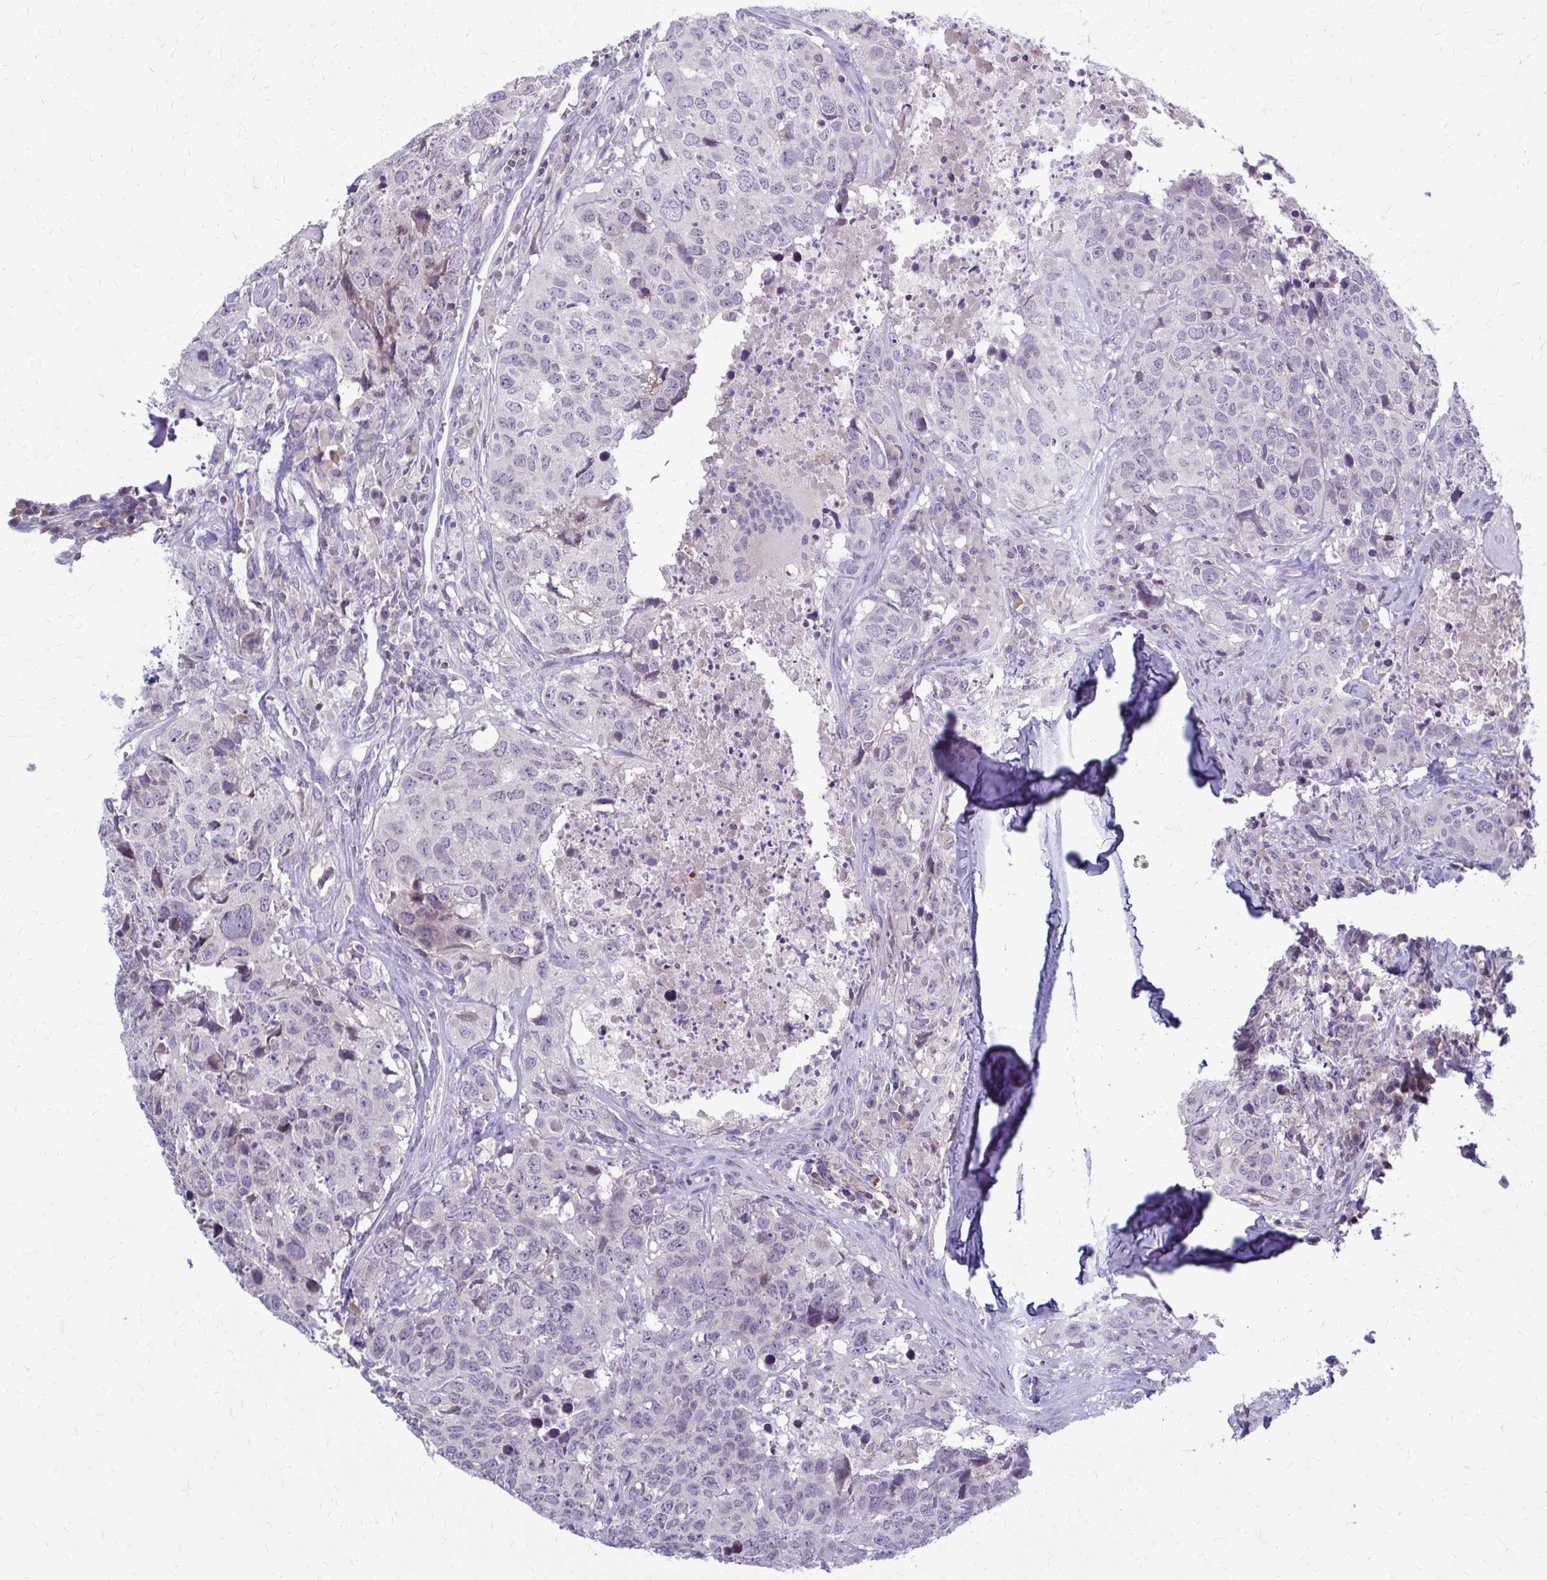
{"staining": {"intensity": "negative", "quantity": "none", "location": "none"}, "tissue": "head and neck cancer", "cell_type": "Tumor cells", "image_type": "cancer", "snomed": [{"axis": "morphology", "description": "Normal tissue, NOS"}, {"axis": "morphology", "description": "Squamous cell carcinoma, NOS"}, {"axis": "topography", "description": "Skeletal muscle"}, {"axis": "topography", "description": "Vascular tissue"}, {"axis": "topography", "description": "Peripheral nerve tissue"}, {"axis": "topography", "description": "Head-Neck"}], "caption": "This is an IHC image of head and neck squamous cell carcinoma. There is no staining in tumor cells.", "gene": "MCRIP2", "patient": {"sex": "male", "age": 66}}